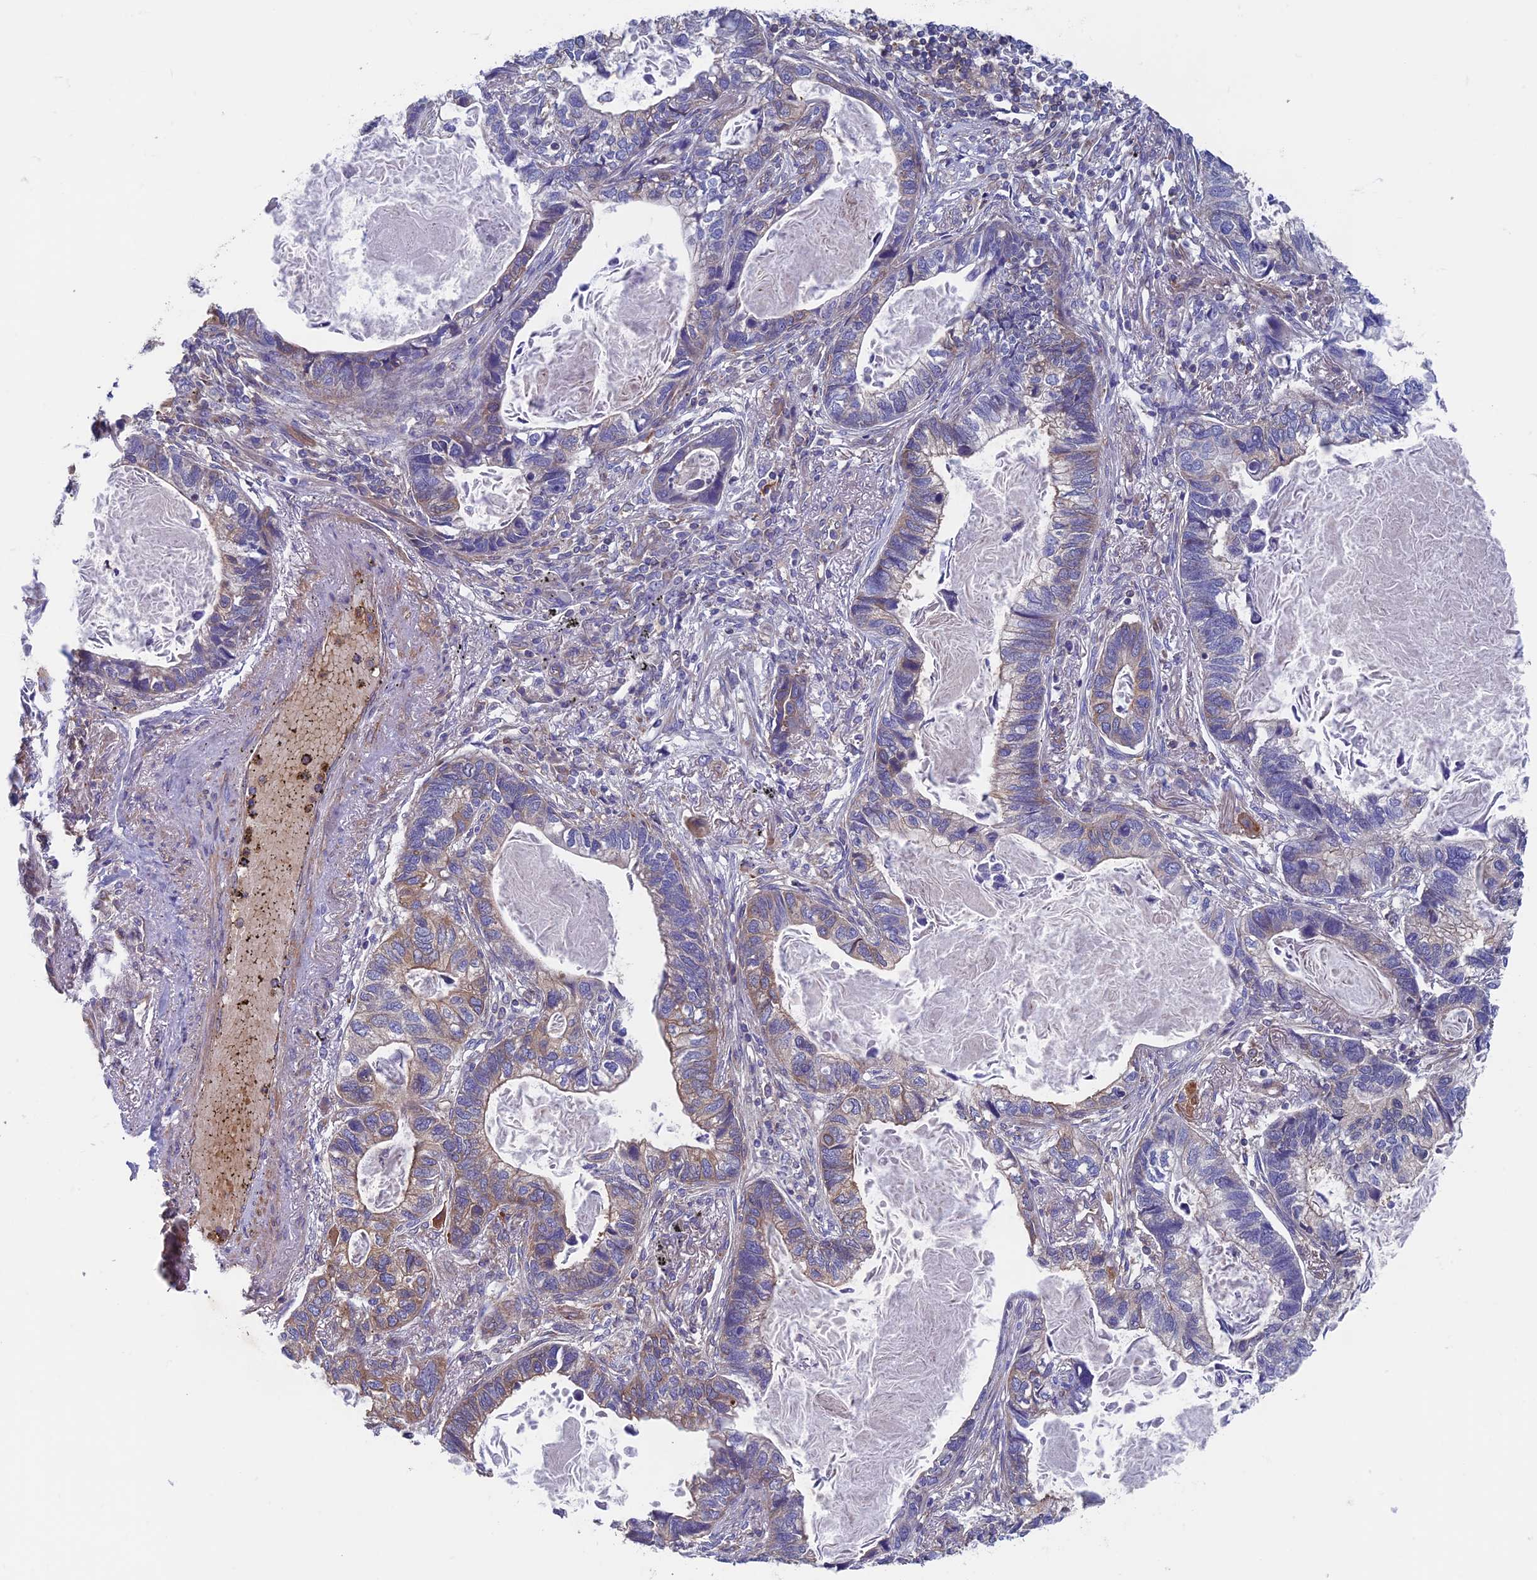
{"staining": {"intensity": "moderate", "quantity": "25%-75%", "location": "cytoplasmic/membranous"}, "tissue": "lung cancer", "cell_type": "Tumor cells", "image_type": "cancer", "snomed": [{"axis": "morphology", "description": "Adenocarcinoma, NOS"}, {"axis": "topography", "description": "Lung"}], "caption": "This is a histology image of IHC staining of adenocarcinoma (lung), which shows moderate expression in the cytoplasmic/membranous of tumor cells.", "gene": "DNM1L", "patient": {"sex": "male", "age": 67}}